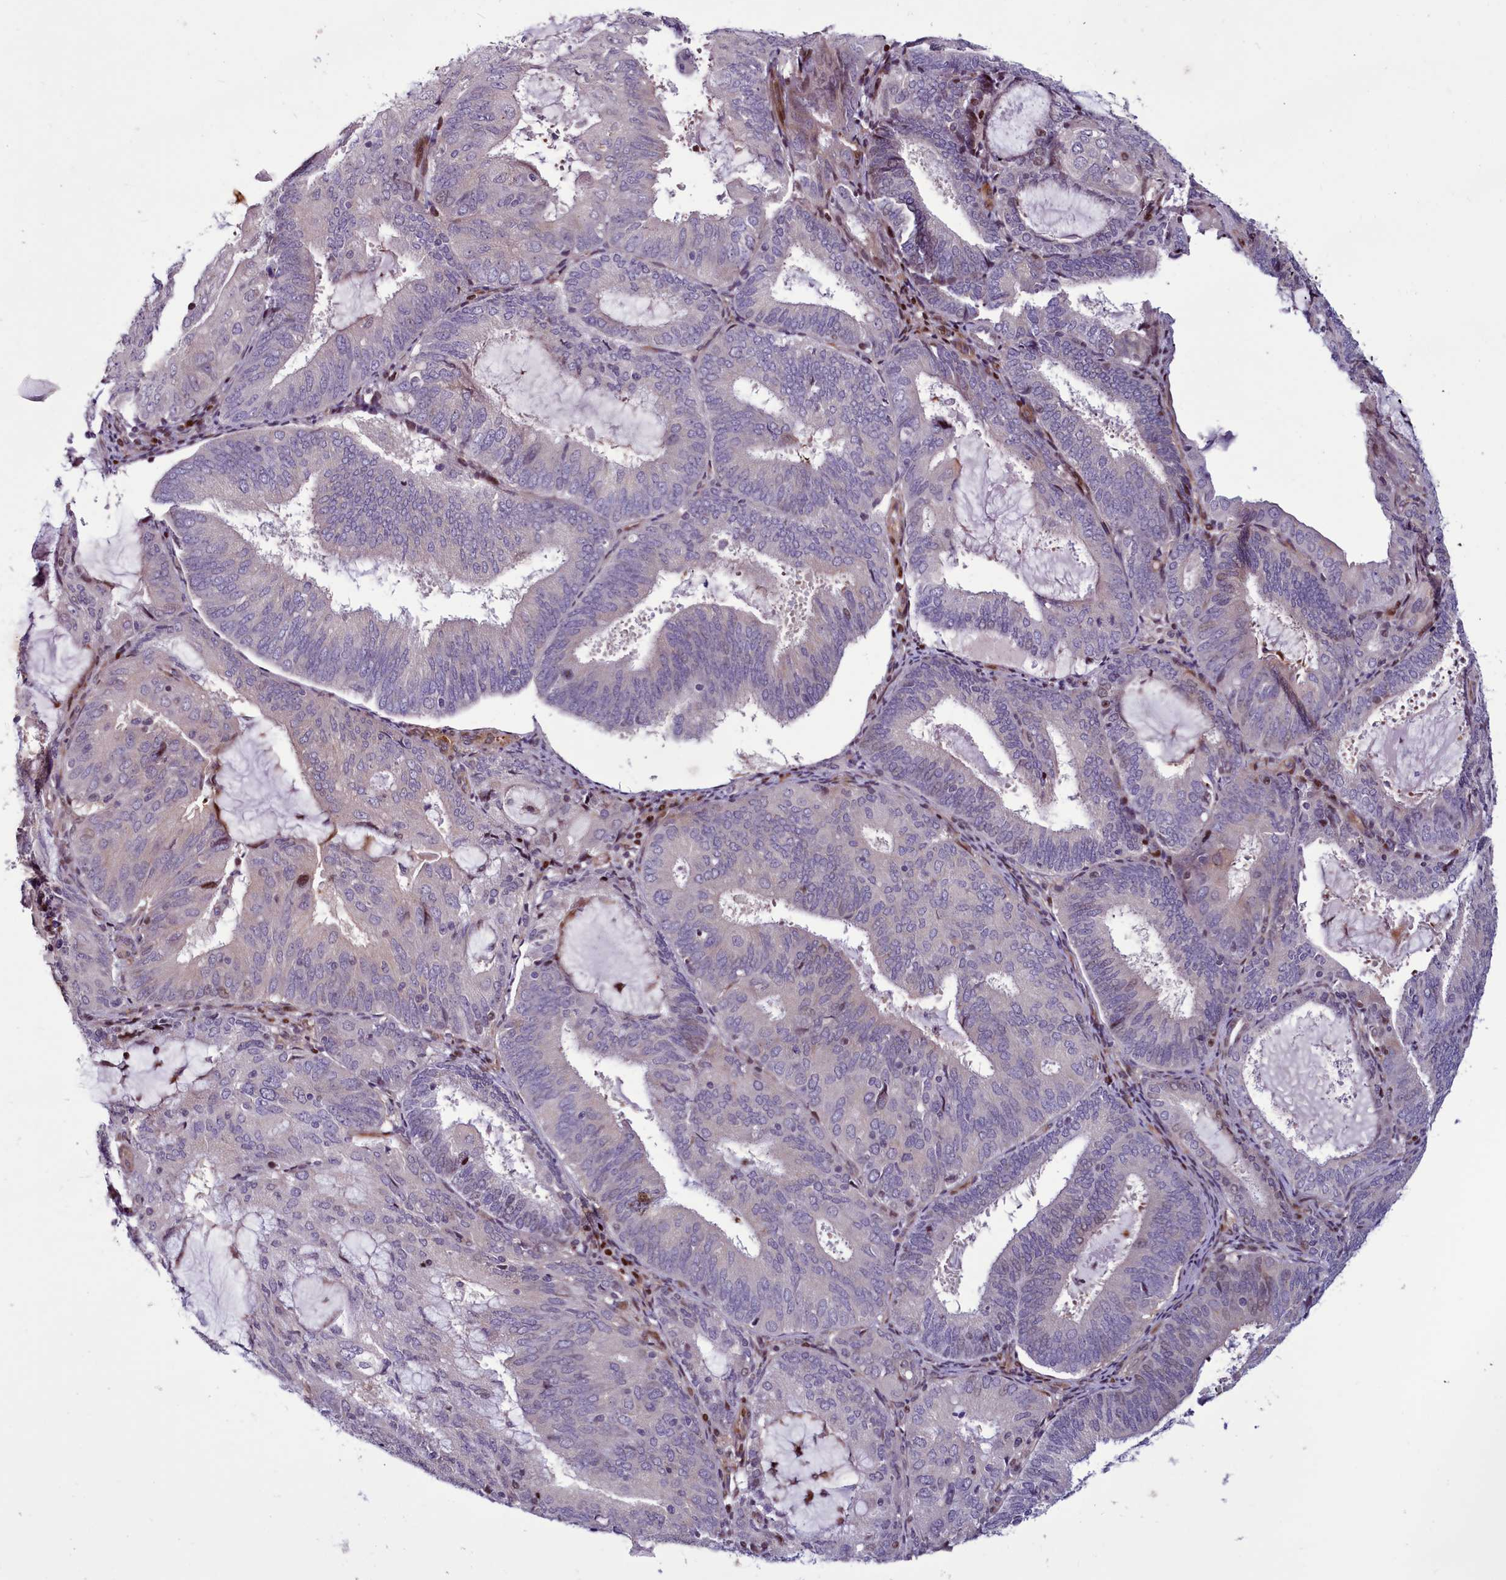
{"staining": {"intensity": "negative", "quantity": "none", "location": "none"}, "tissue": "endometrial cancer", "cell_type": "Tumor cells", "image_type": "cancer", "snomed": [{"axis": "morphology", "description": "Adenocarcinoma, NOS"}, {"axis": "topography", "description": "Endometrium"}], "caption": "Tumor cells are negative for protein expression in human endometrial cancer (adenocarcinoma). (DAB (3,3'-diaminobenzidine) immunohistochemistry, high magnification).", "gene": "WBP11", "patient": {"sex": "female", "age": 81}}